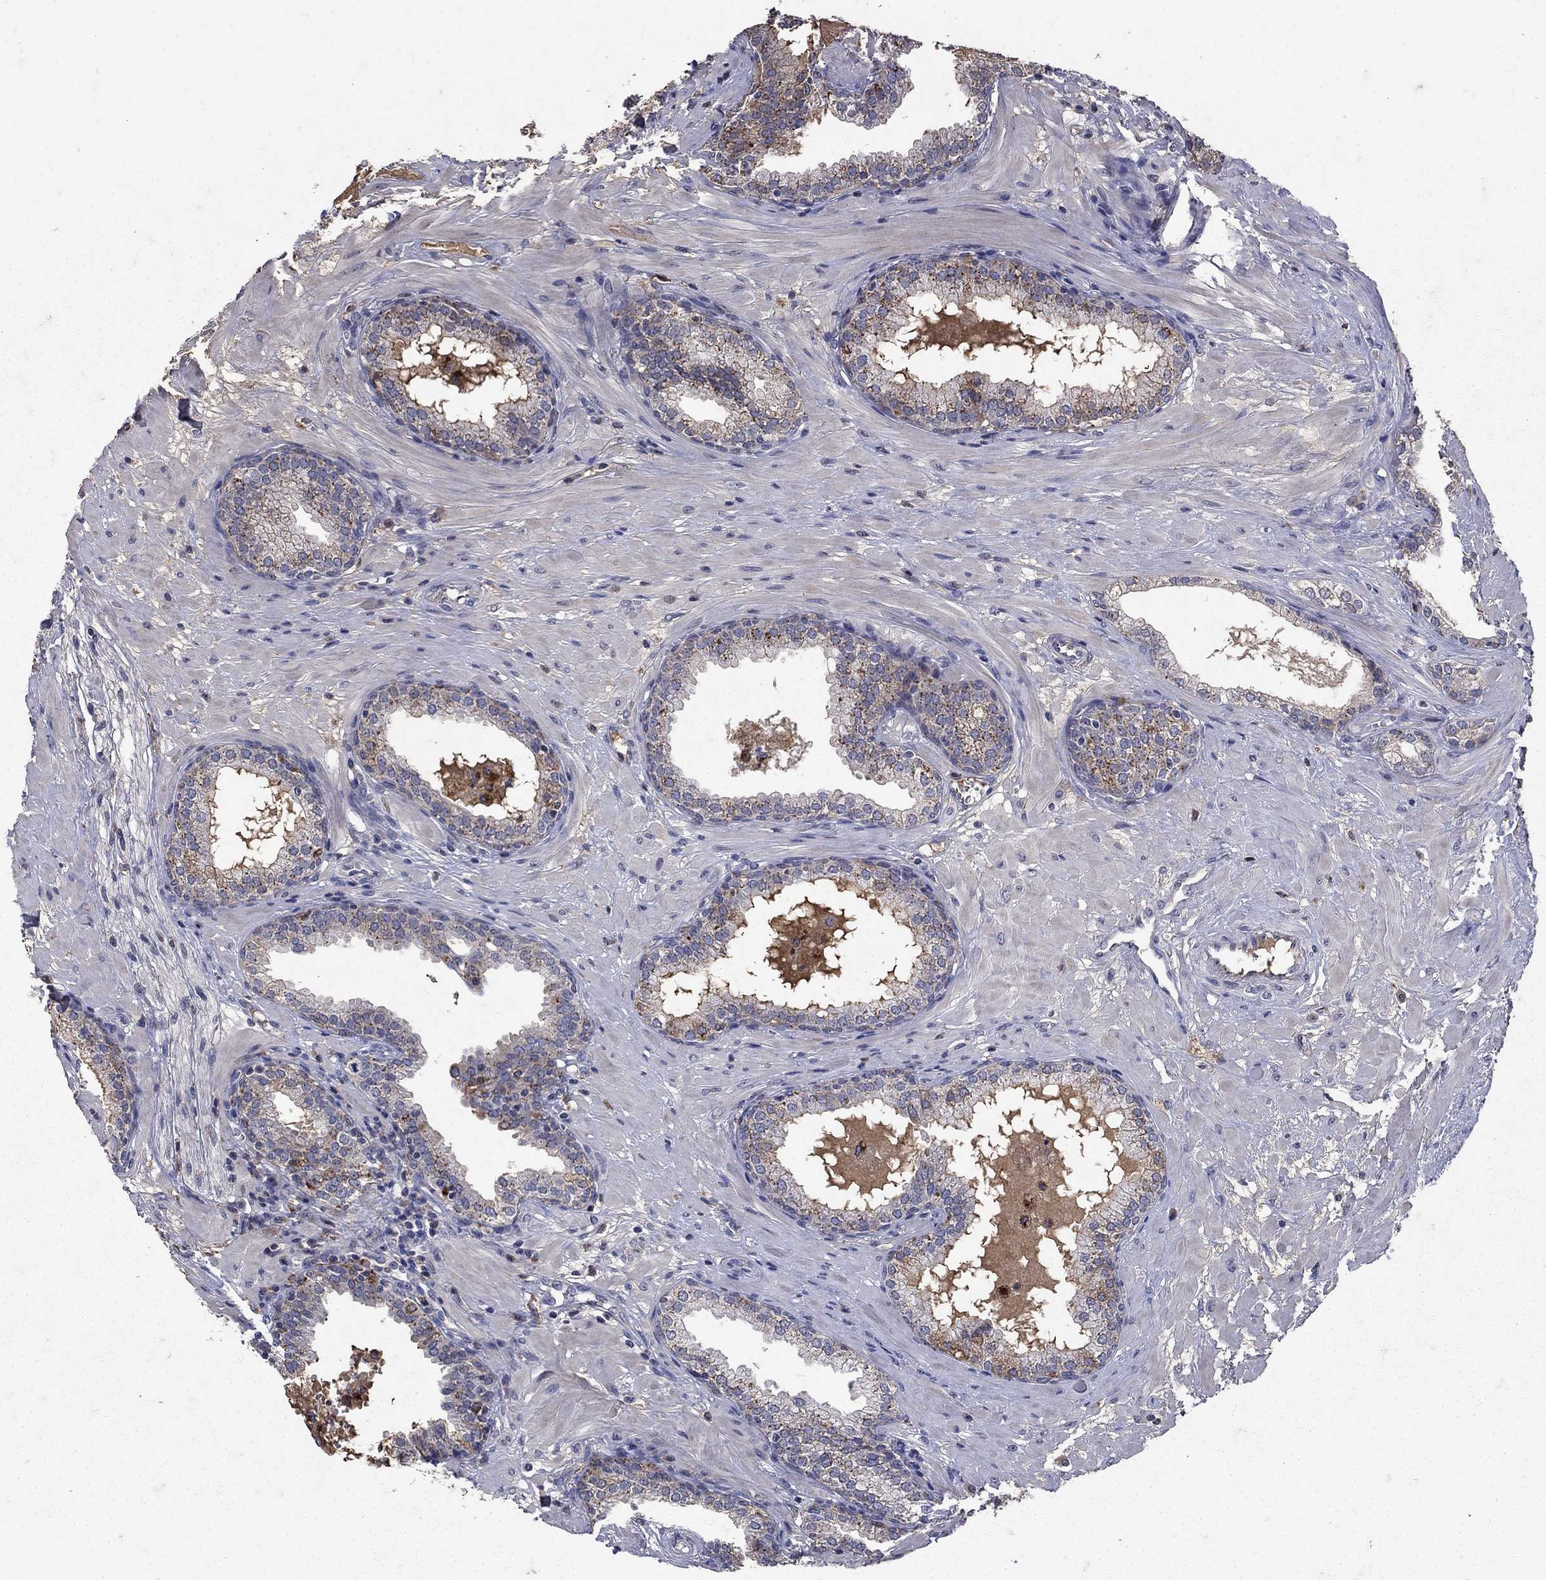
{"staining": {"intensity": "strong", "quantity": "<25%", "location": "cytoplasmic/membranous"}, "tissue": "prostate", "cell_type": "Glandular cells", "image_type": "normal", "snomed": [{"axis": "morphology", "description": "Normal tissue, NOS"}, {"axis": "topography", "description": "Prostate"}], "caption": "Immunohistochemical staining of normal prostate displays medium levels of strong cytoplasmic/membranous positivity in approximately <25% of glandular cells.", "gene": "NPC2", "patient": {"sex": "male", "age": 64}}